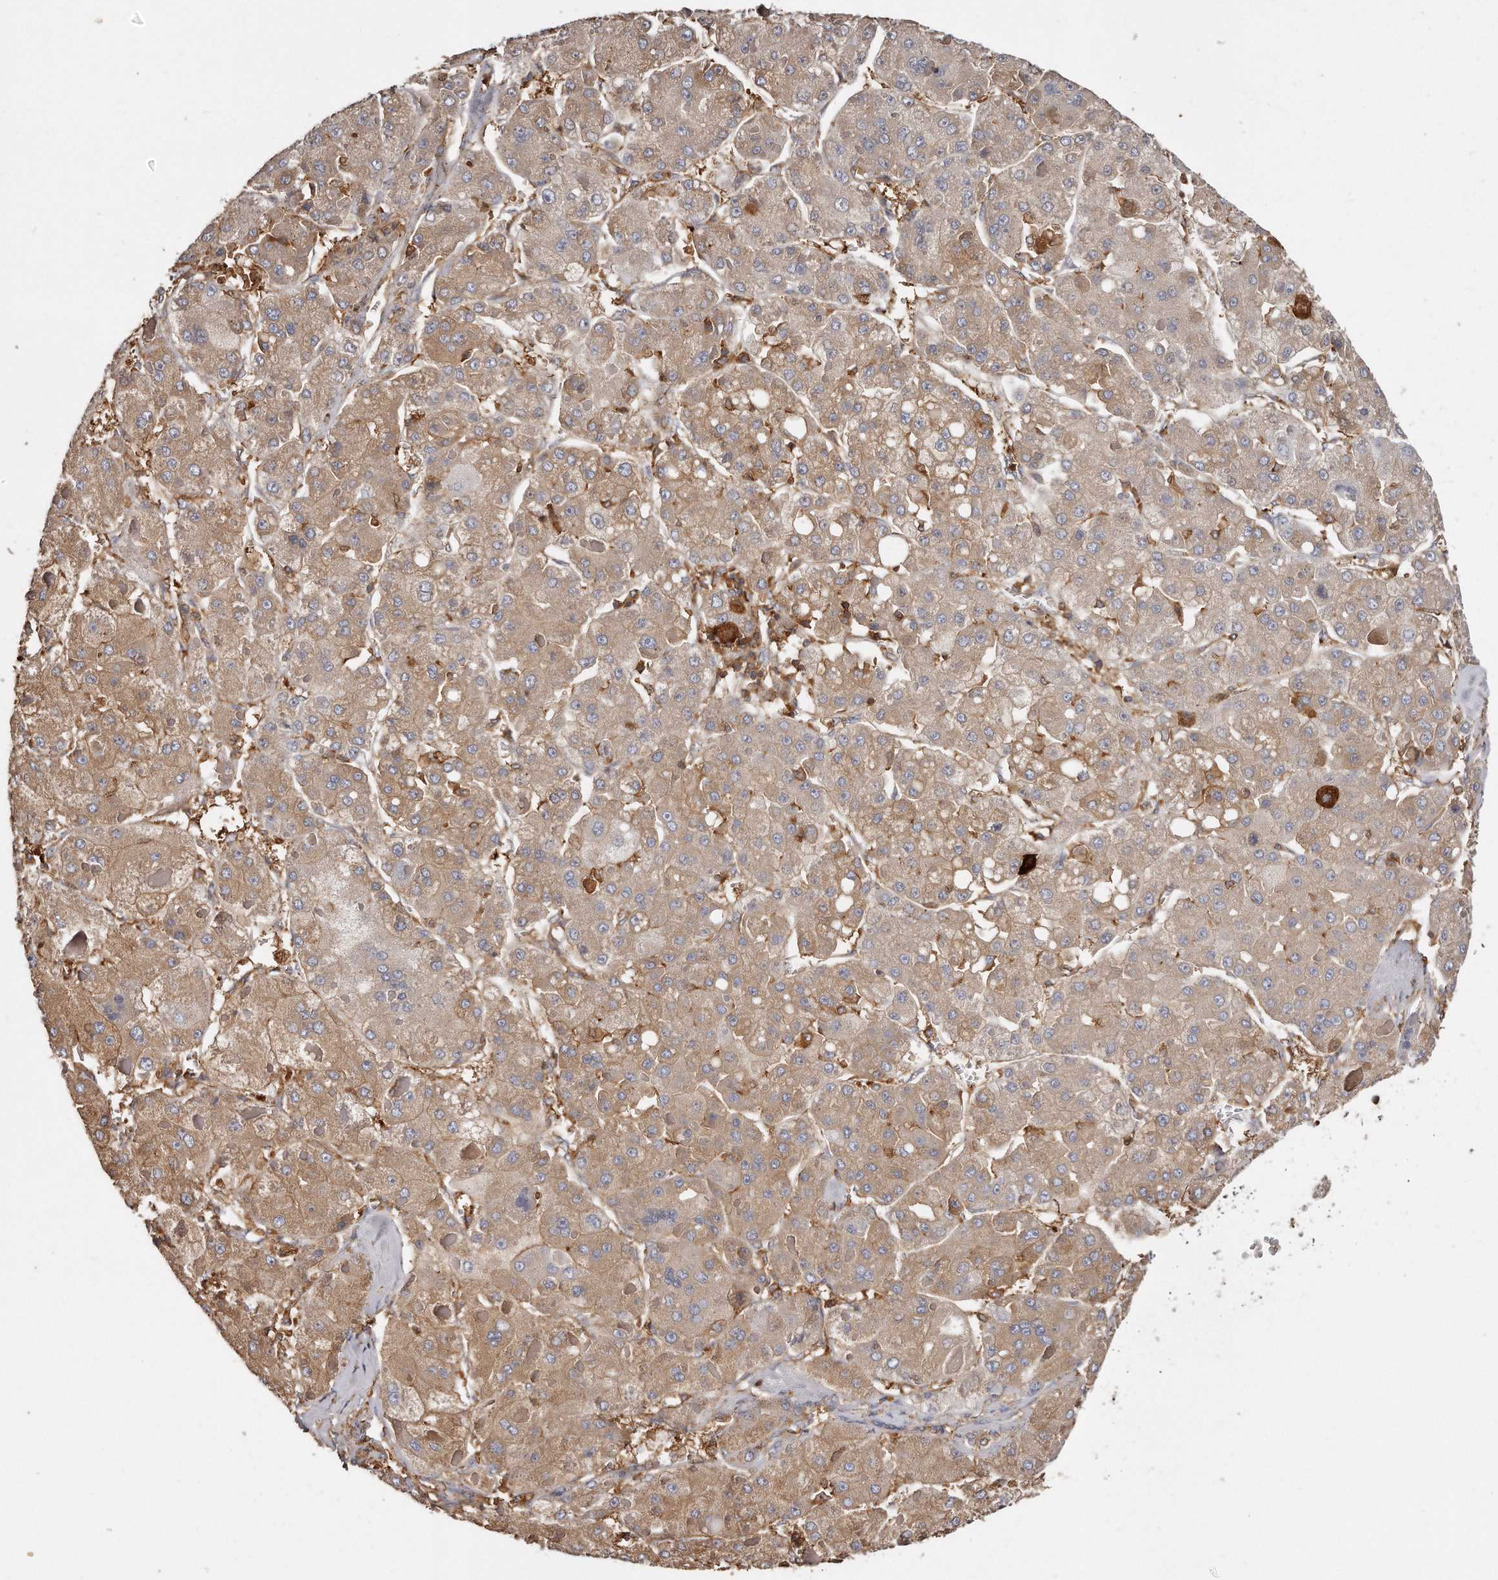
{"staining": {"intensity": "weak", "quantity": ">75%", "location": "cytoplasmic/membranous"}, "tissue": "liver cancer", "cell_type": "Tumor cells", "image_type": "cancer", "snomed": [{"axis": "morphology", "description": "Carcinoma, Hepatocellular, NOS"}, {"axis": "topography", "description": "Liver"}], "caption": "A low amount of weak cytoplasmic/membranous expression is present in about >75% of tumor cells in liver hepatocellular carcinoma tissue. Immunohistochemistry stains the protein of interest in brown and the nuclei are stained blue.", "gene": "CAP1", "patient": {"sex": "female", "age": 73}}